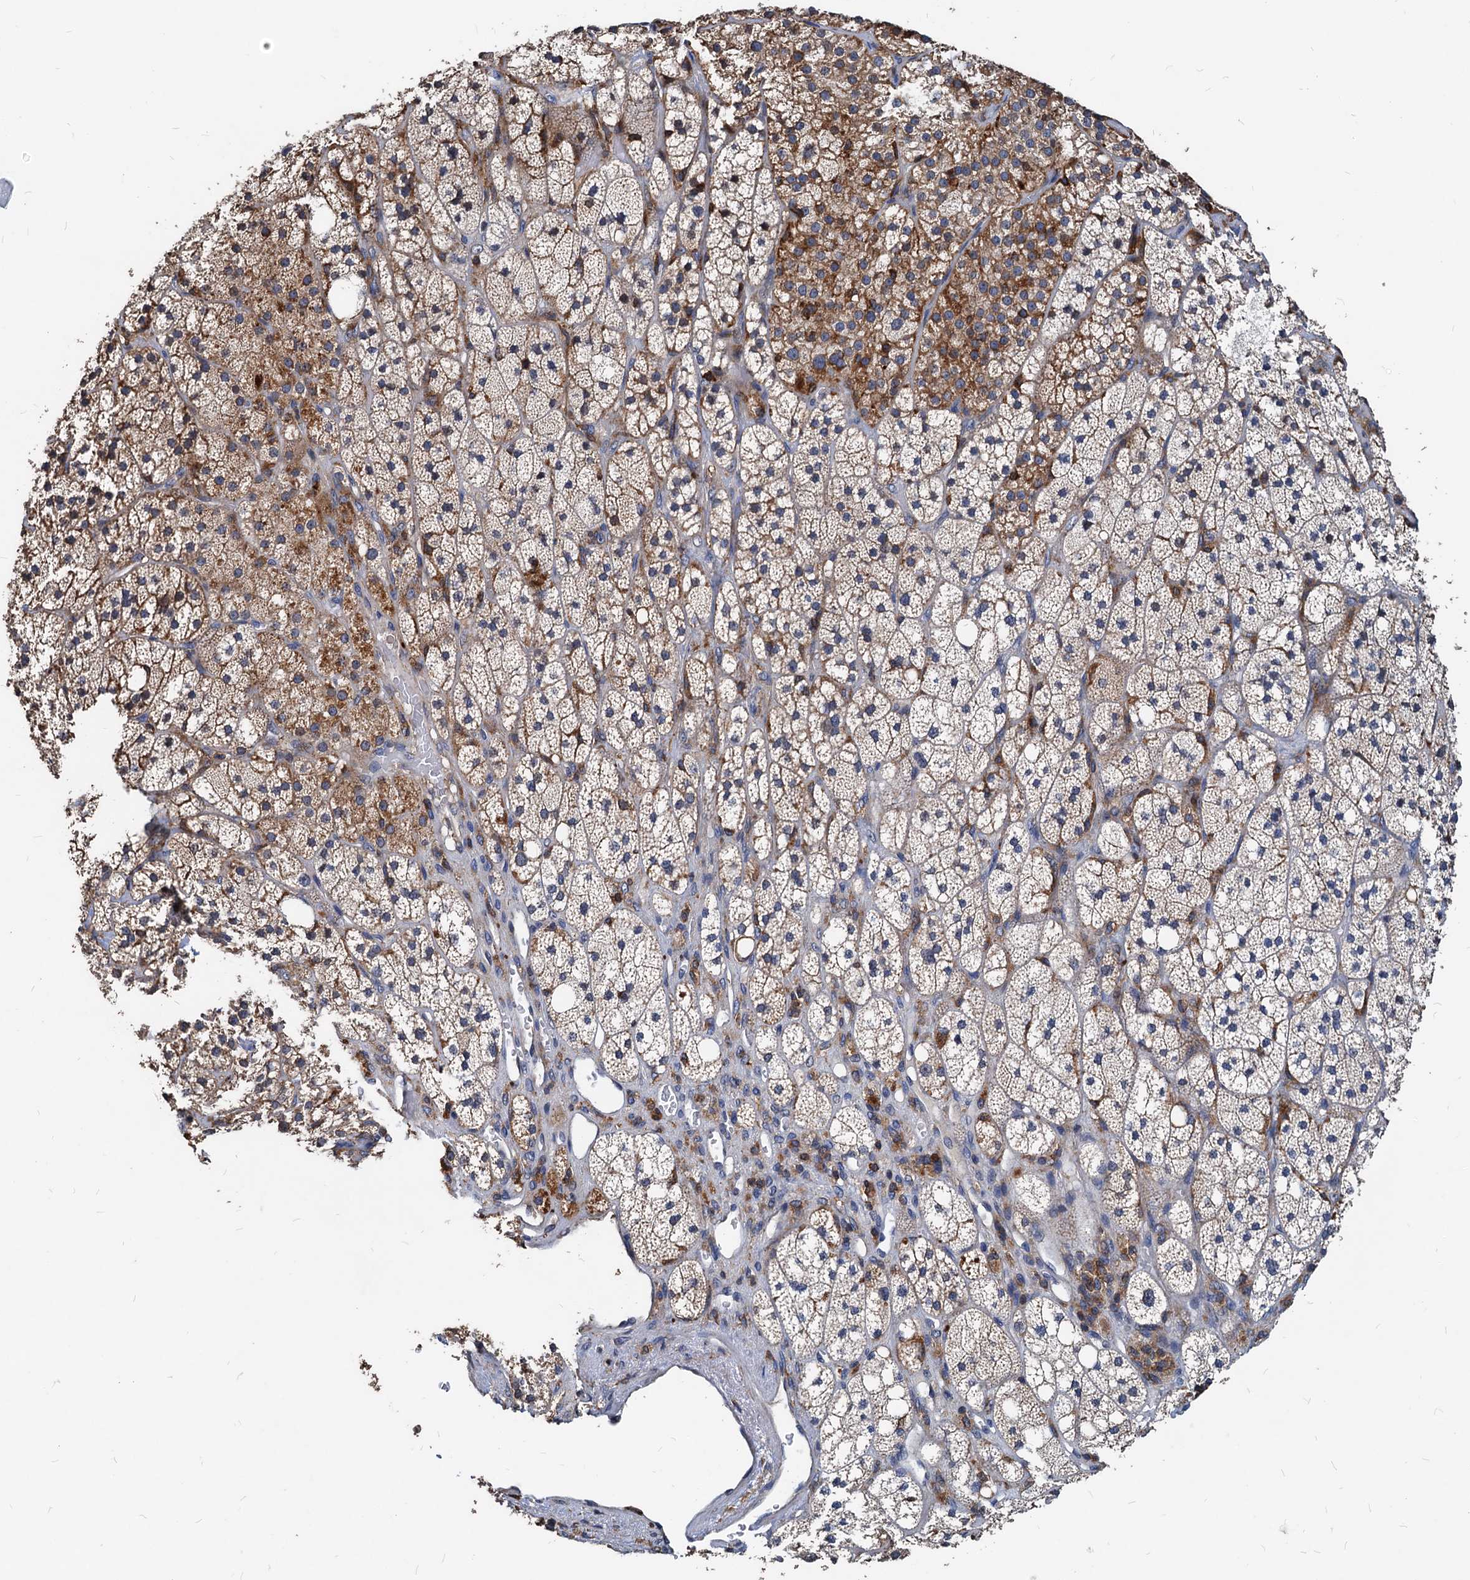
{"staining": {"intensity": "moderate", "quantity": "25%-75%", "location": "cytoplasmic/membranous"}, "tissue": "adrenal gland", "cell_type": "Glandular cells", "image_type": "normal", "snomed": [{"axis": "morphology", "description": "Normal tissue, NOS"}, {"axis": "topography", "description": "Adrenal gland"}], "caption": "IHC of unremarkable human adrenal gland demonstrates medium levels of moderate cytoplasmic/membranous expression in approximately 25%-75% of glandular cells. Using DAB (brown) and hematoxylin (blue) stains, captured at high magnification using brightfield microscopy.", "gene": "LCP2", "patient": {"sex": "male", "age": 61}}